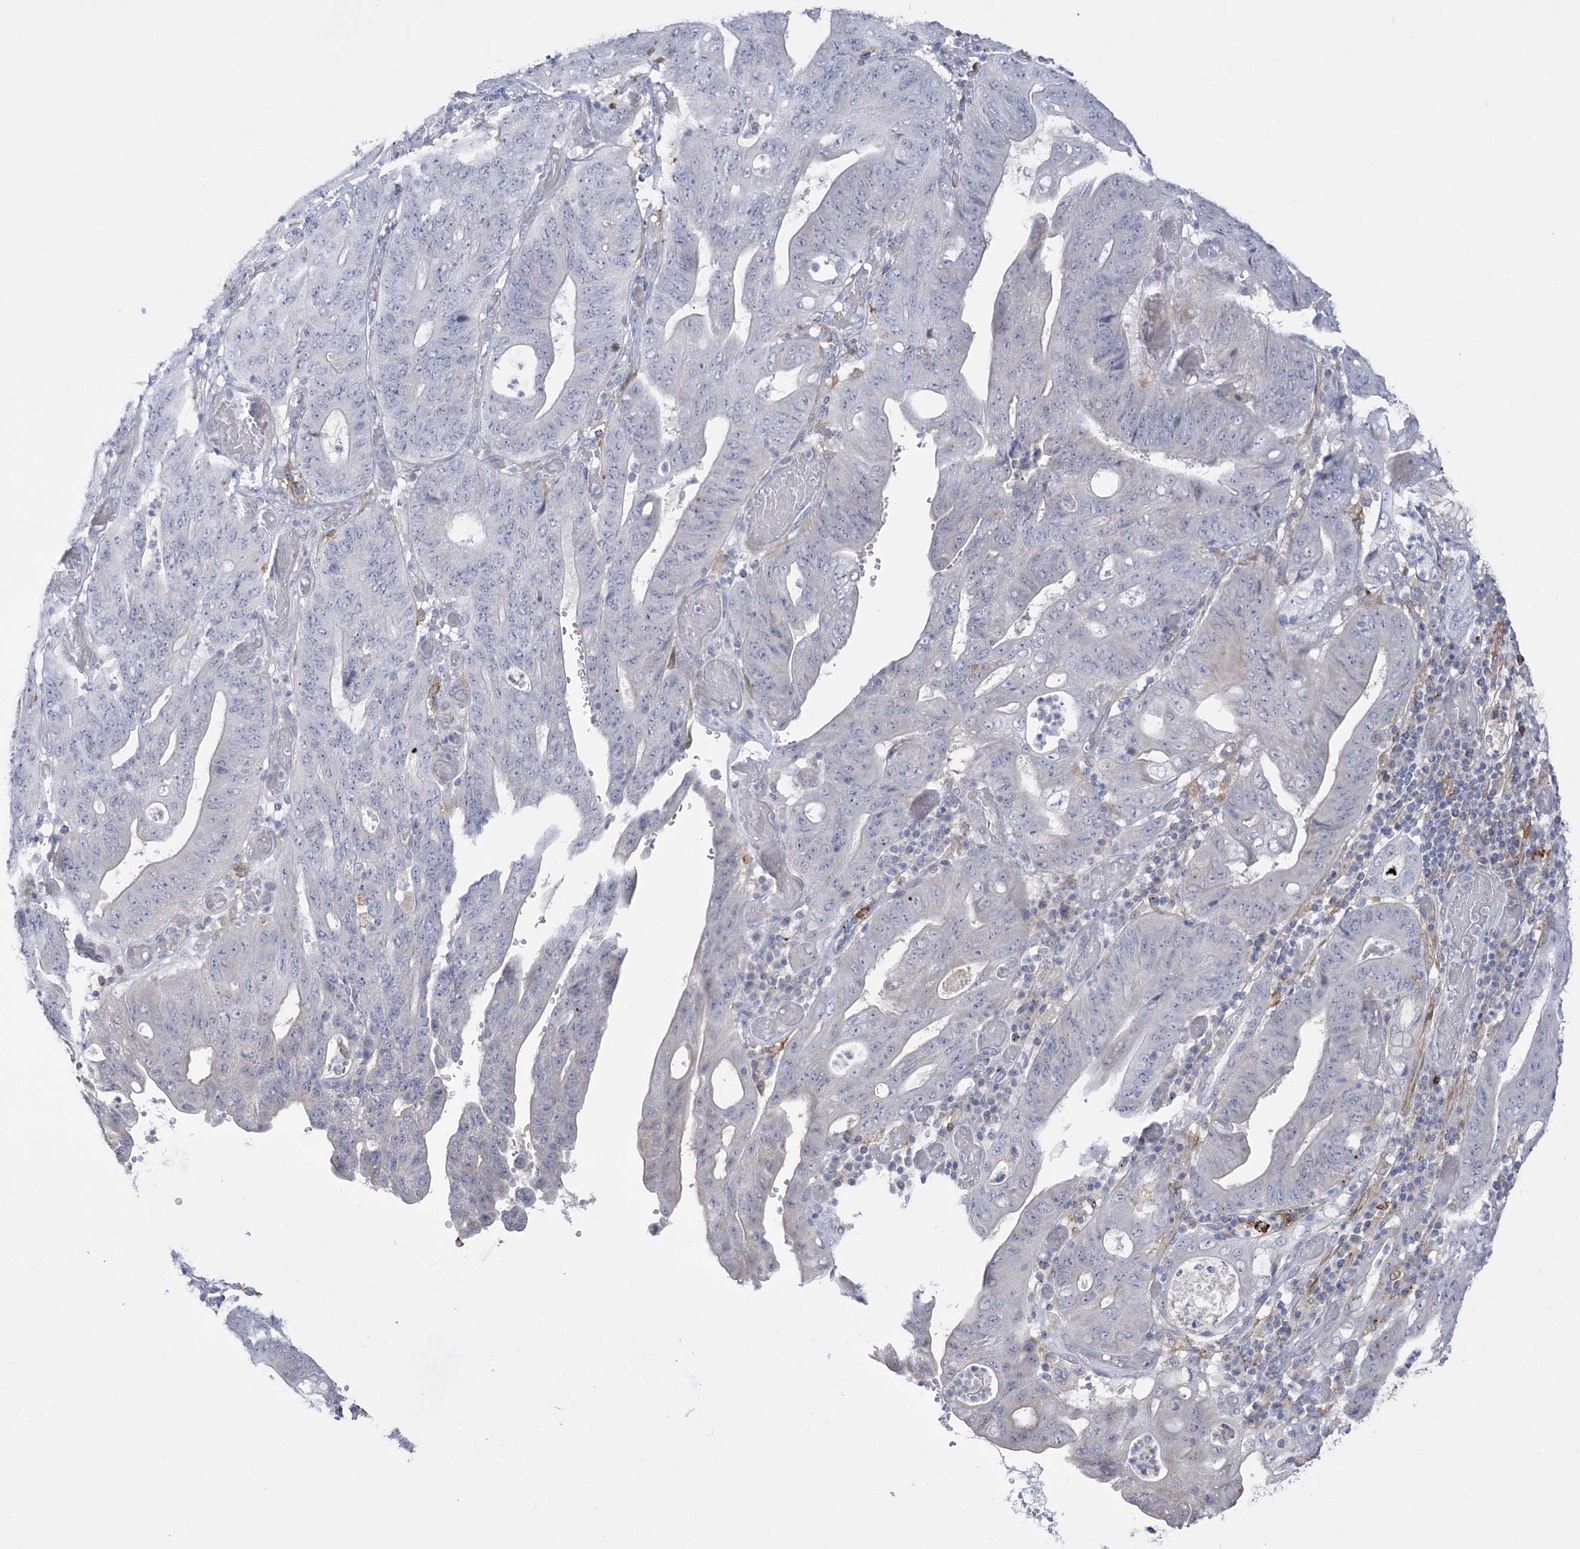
{"staining": {"intensity": "negative", "quantity": "none", "location": "none"}, "tissue": "stomach cancer", "cell_type": "Tumor cells", "image_type": "cancer", "snomed": [{"axis": "morphology", "description": "Adenocarcinoma, NOS"}, {"axis": "topography", "description": "Stomach"}], "caption": "This is an immunohistochemistry (IHC) photomicrograph of human adenocarcinoma (stomach). There is no positivity in tumor cells.", "gene": "HAAO", "patient": {"sex": "female", "age": 73}}